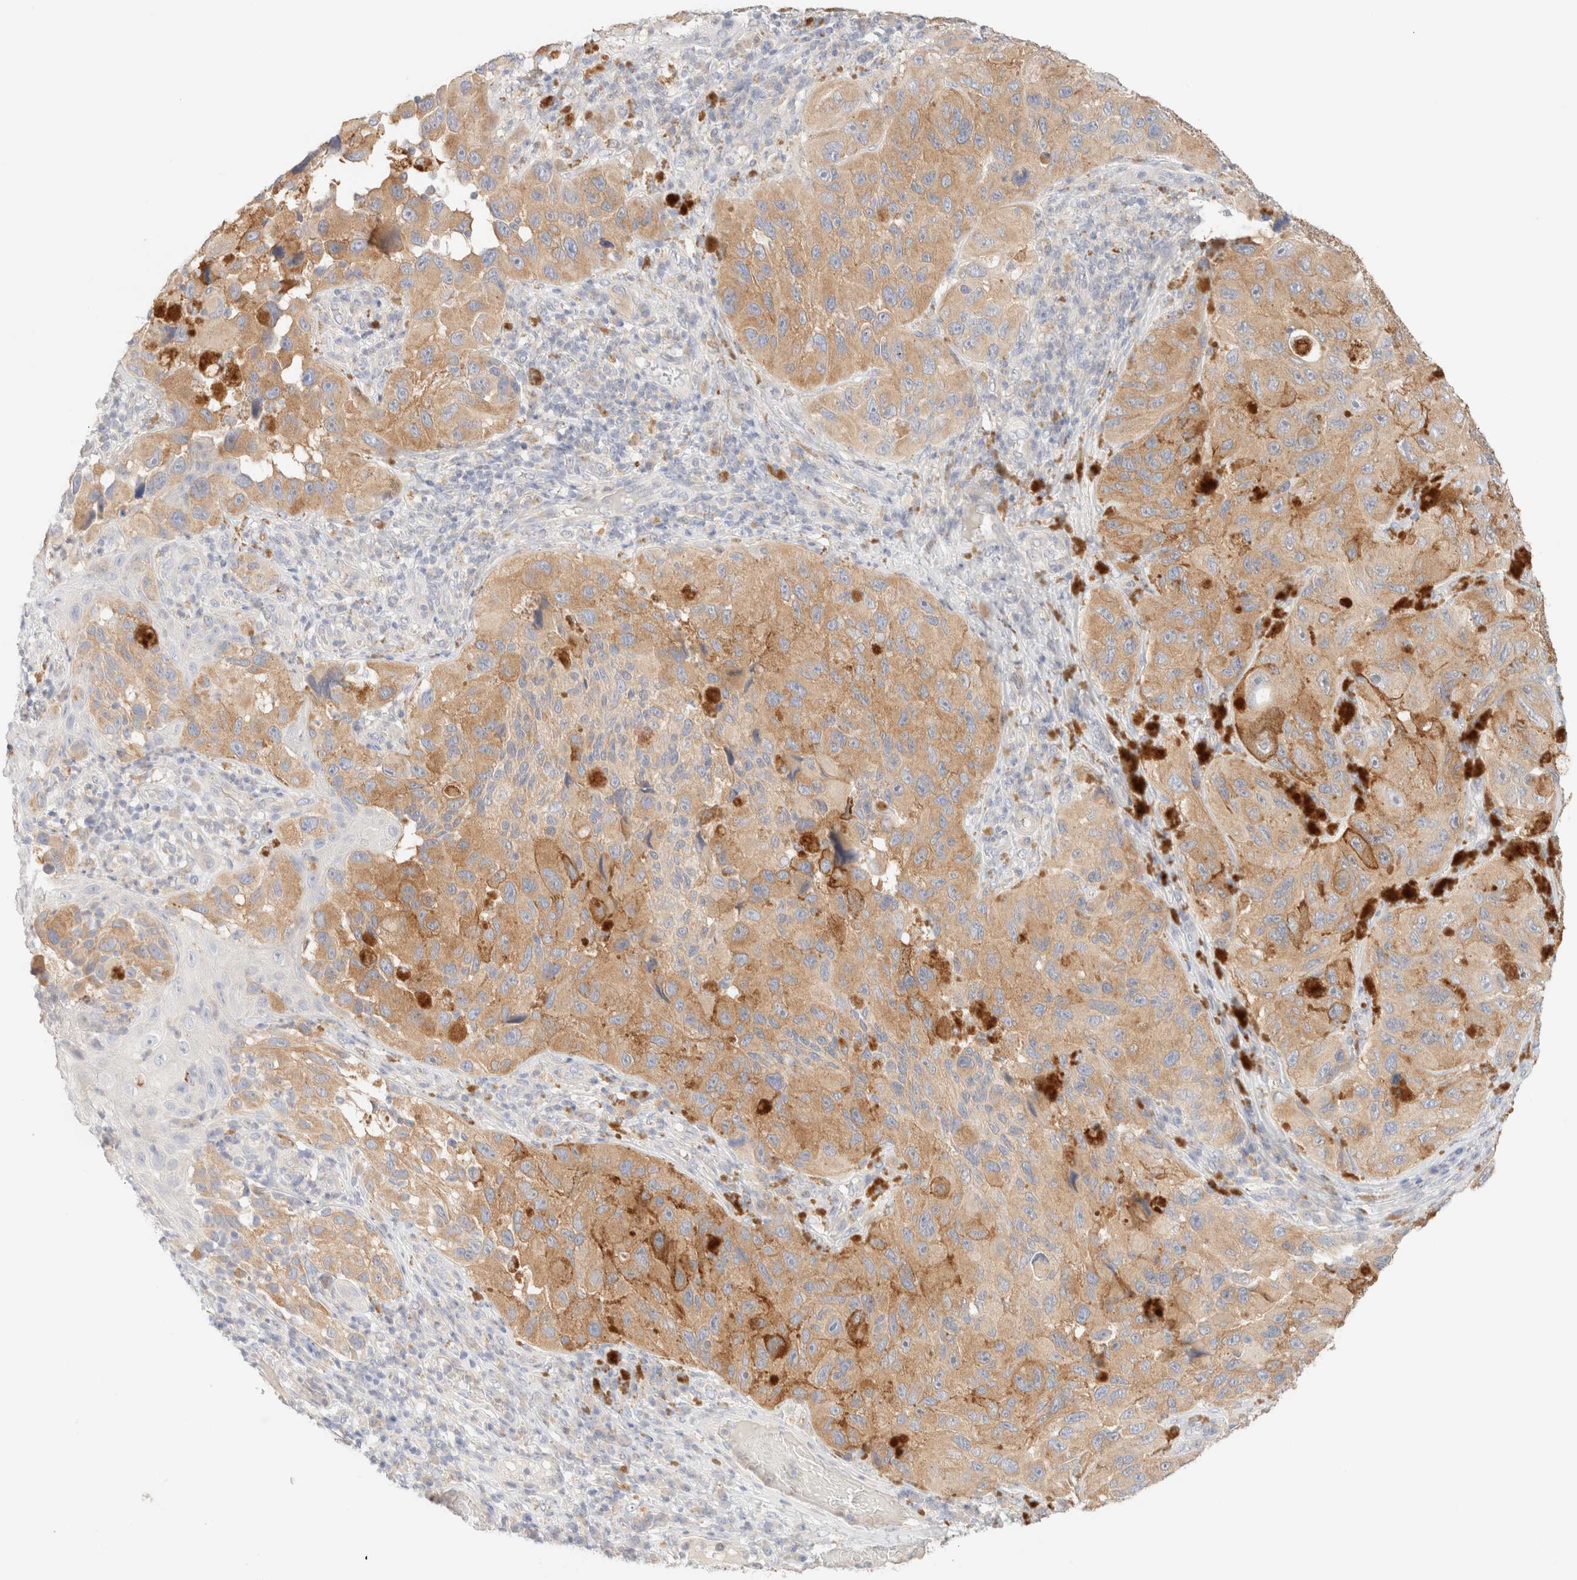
{"staining": {"intensity": "moderate", "quantity": ">75%", "location": "cytoplasmic/membranous"}, "tissue": "melanoma", "cell_type": "Tumor cells", "image_type": "cancer", "snomed": [{"axis": "morphology", "description": "Malignant melanoma, NOS"}, {"axis": "topography", "description": "Skin"}], "caption": "An immunohistochemistry (IHC) histopathology image of neoplastic tissue is shown. Protein staining in brown labels moderate cytoplasmic/membranous positivity in malignant melanoma within tumor cells.", "gene": "SARM1", "patient": {"sex": "female", "age": 73}}